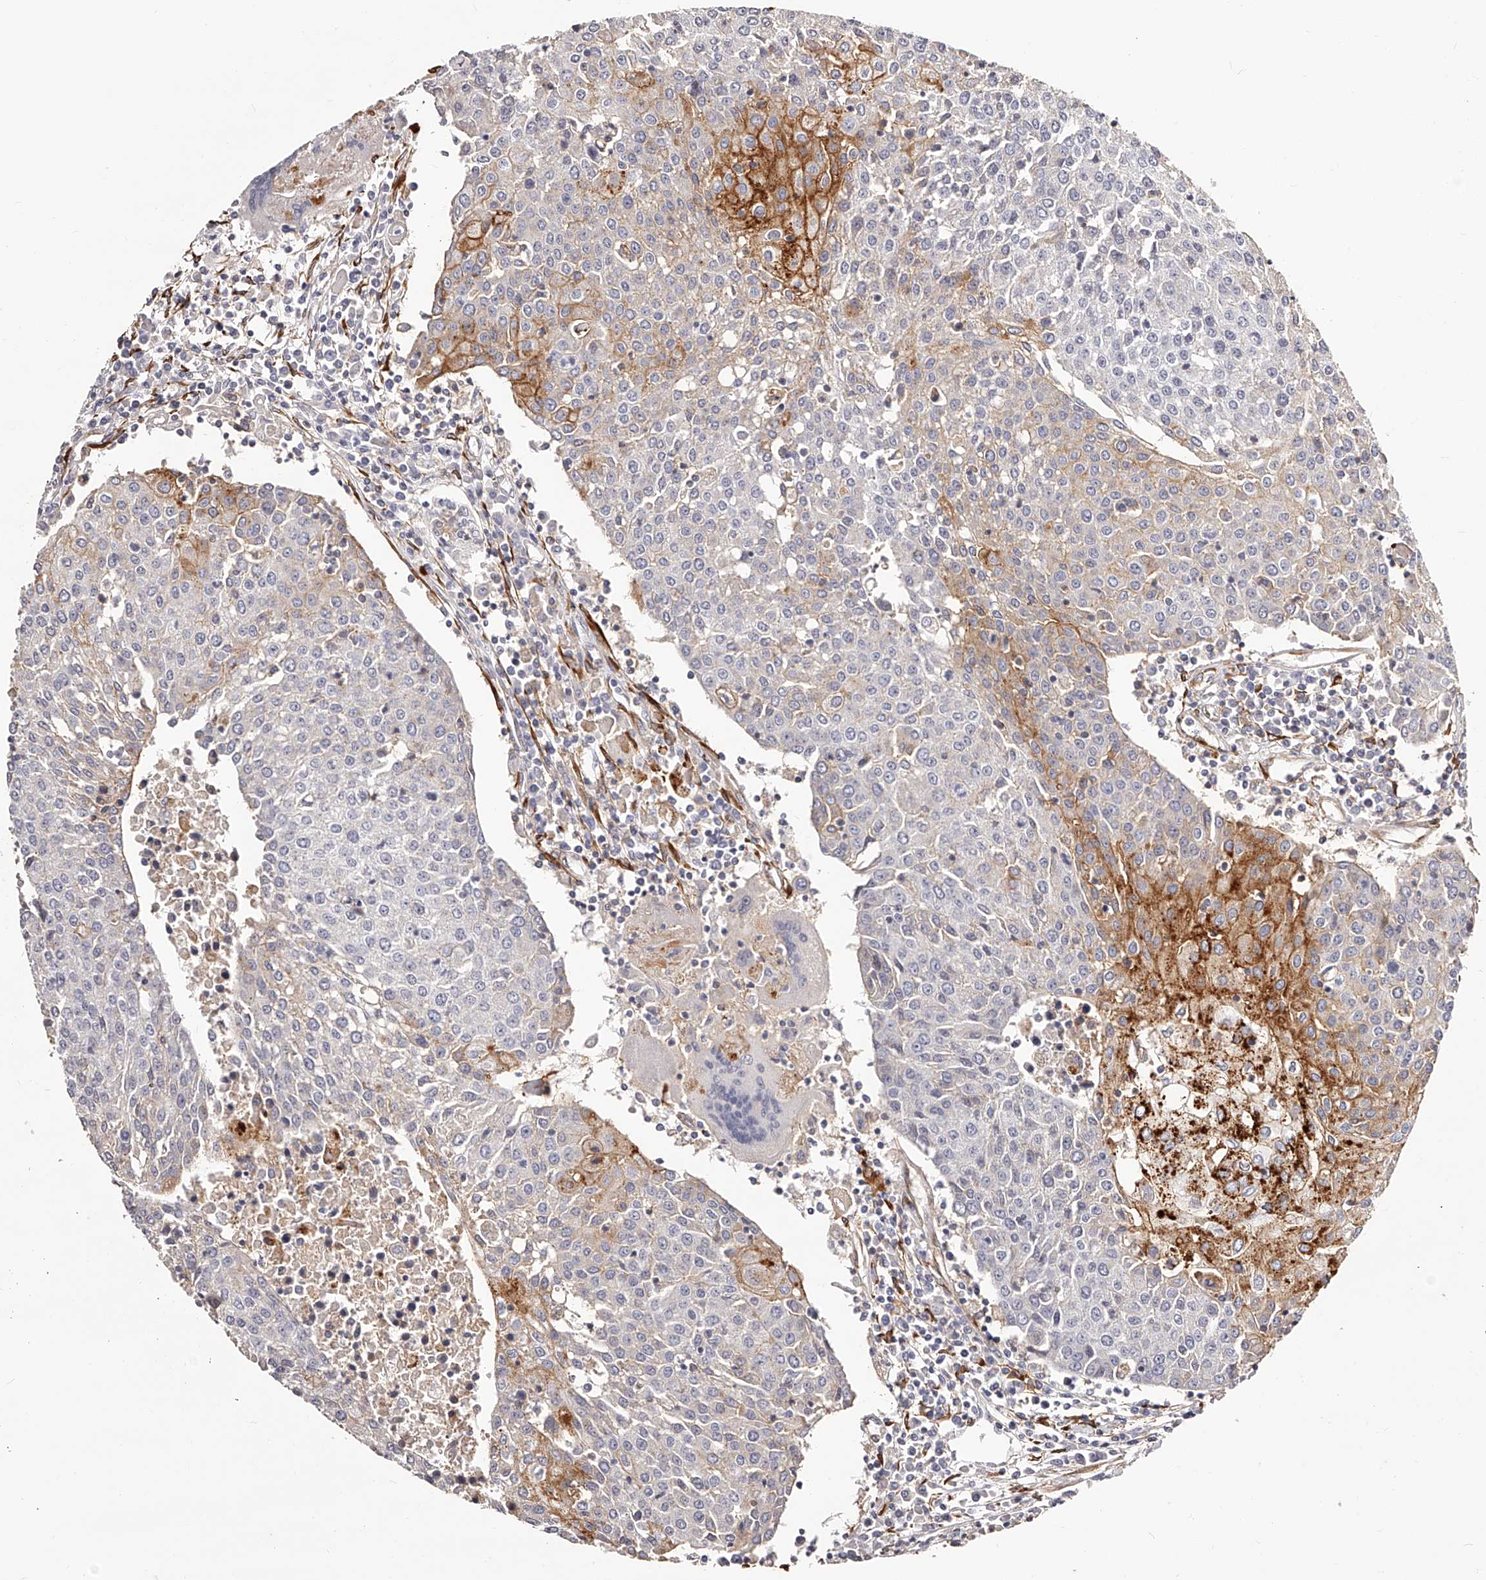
{"staining": {"intensity": "moderate", "quantity": "25%-75%", "location": "cytoplasmic/membranous"}, "tissue": "urothelial cancer", "cell_type": "Tumor cells", "image_type": "cancer", "snomed": [{"axis": "morphology", "description": "Urothelial carcinoma, High grade"}, {"axis": "topography", "description": "Urinary bladder"}], "caption": "A histopathology image showing moderate cytoplasmic/membranous staining in about 25%-75% of tumor cells in urothelial carcinoma (high-grade), as visualized by brown immunohistochemical staining.", "gene": "CD82", "patient": {"sex": "female", "age": 85}}